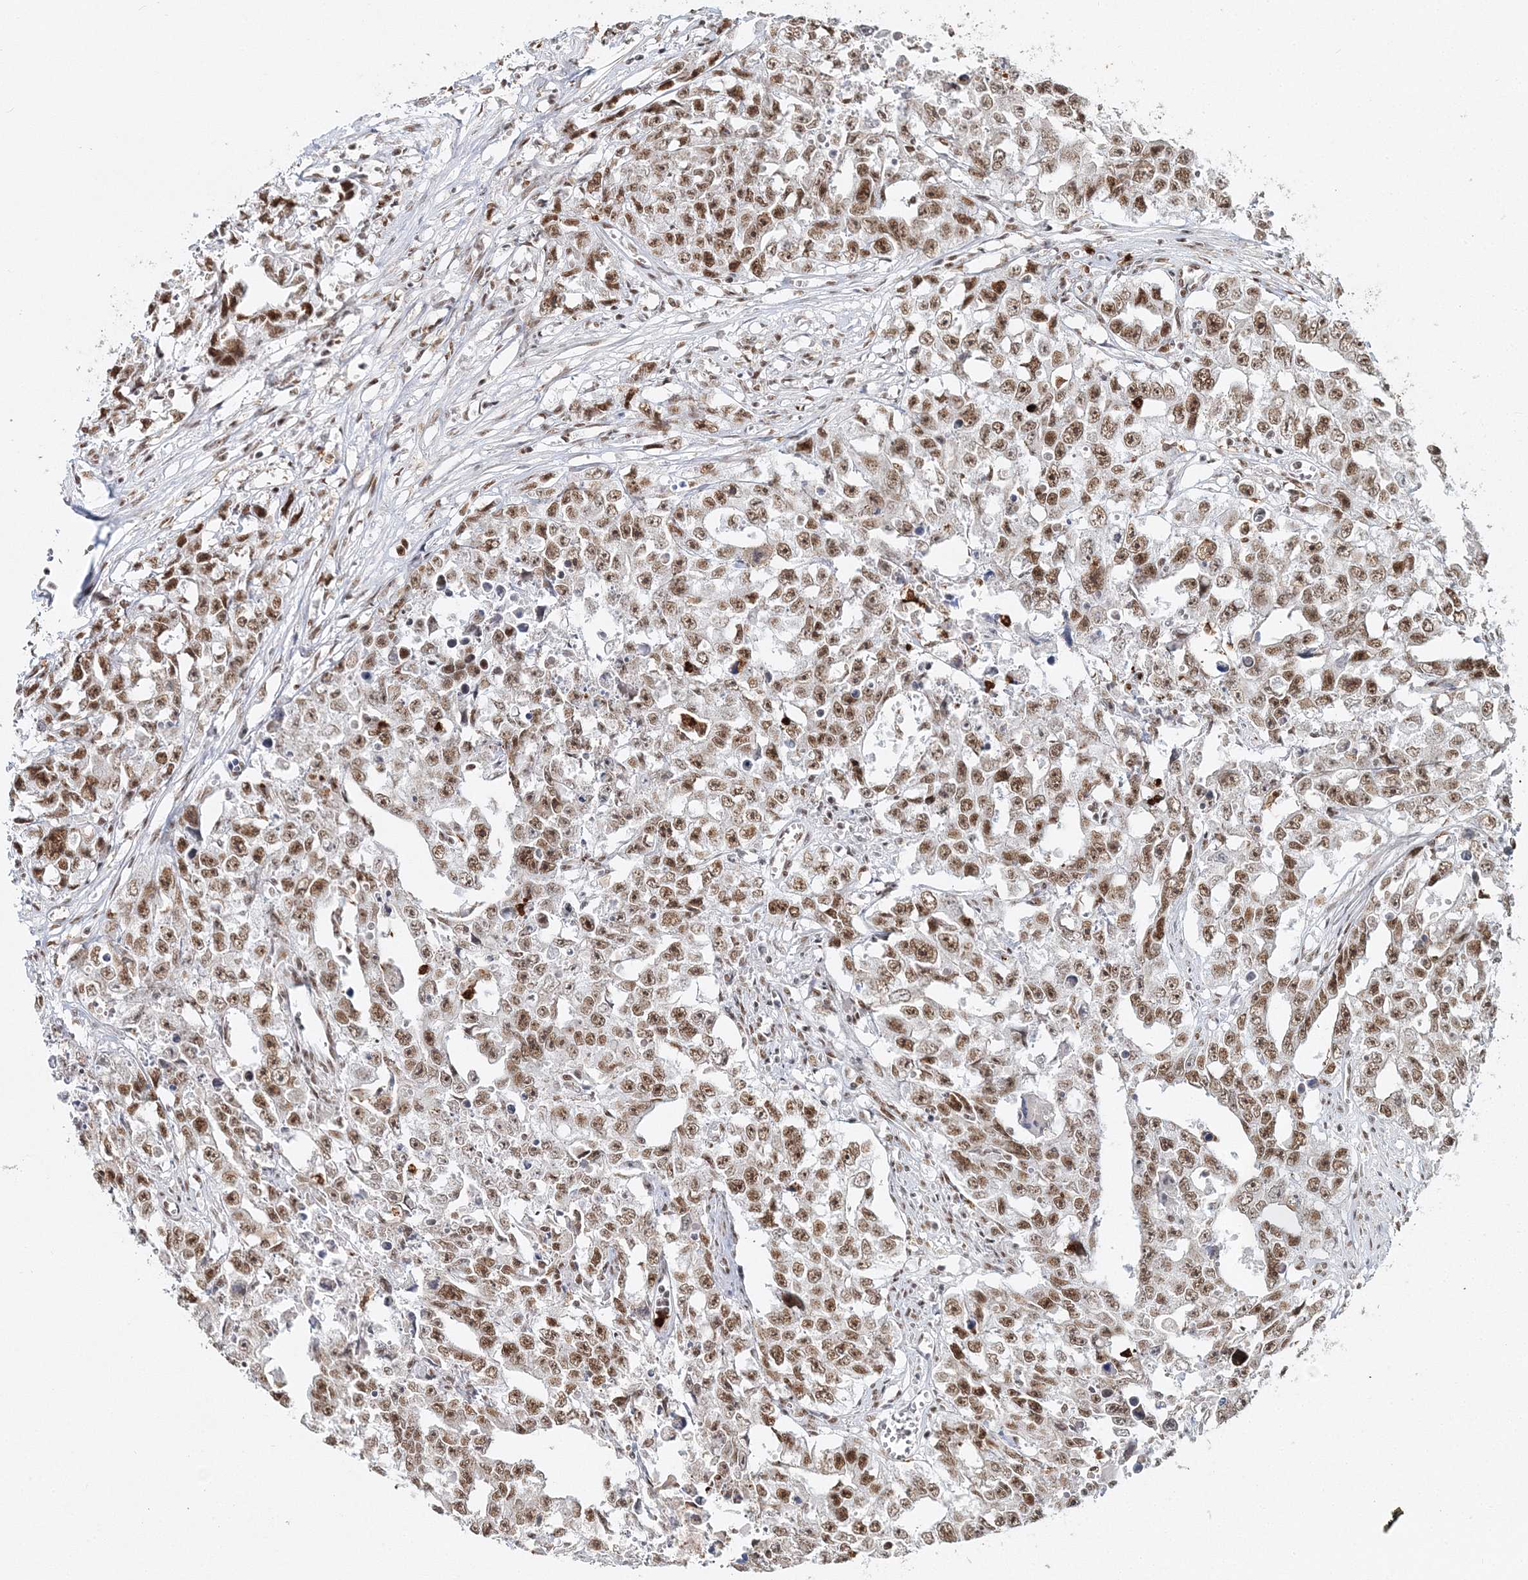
{"staining": {"intensity": "moderate", "quantity": ">75%", "location": "nuclear"}, "tissue": "testis cancer", "cell_type": "Tumor cells", "image_type": "cancer", "snomed": [{"axis": "morphology", "description": "Seminoma, NOS"}, {"axis": "morphology", "description": "Carcinoma, Embryonal, NOS"}, {"axis": "topography", "description": "Testis"}], "caption": "The image displays staining of testis cancer (embryonal carcinoma), revealing moderate nuclear protein expression (brown color) within tumor cells.", "gene": "QRICH1", "patient": {"sex": "male", "age": 43}}